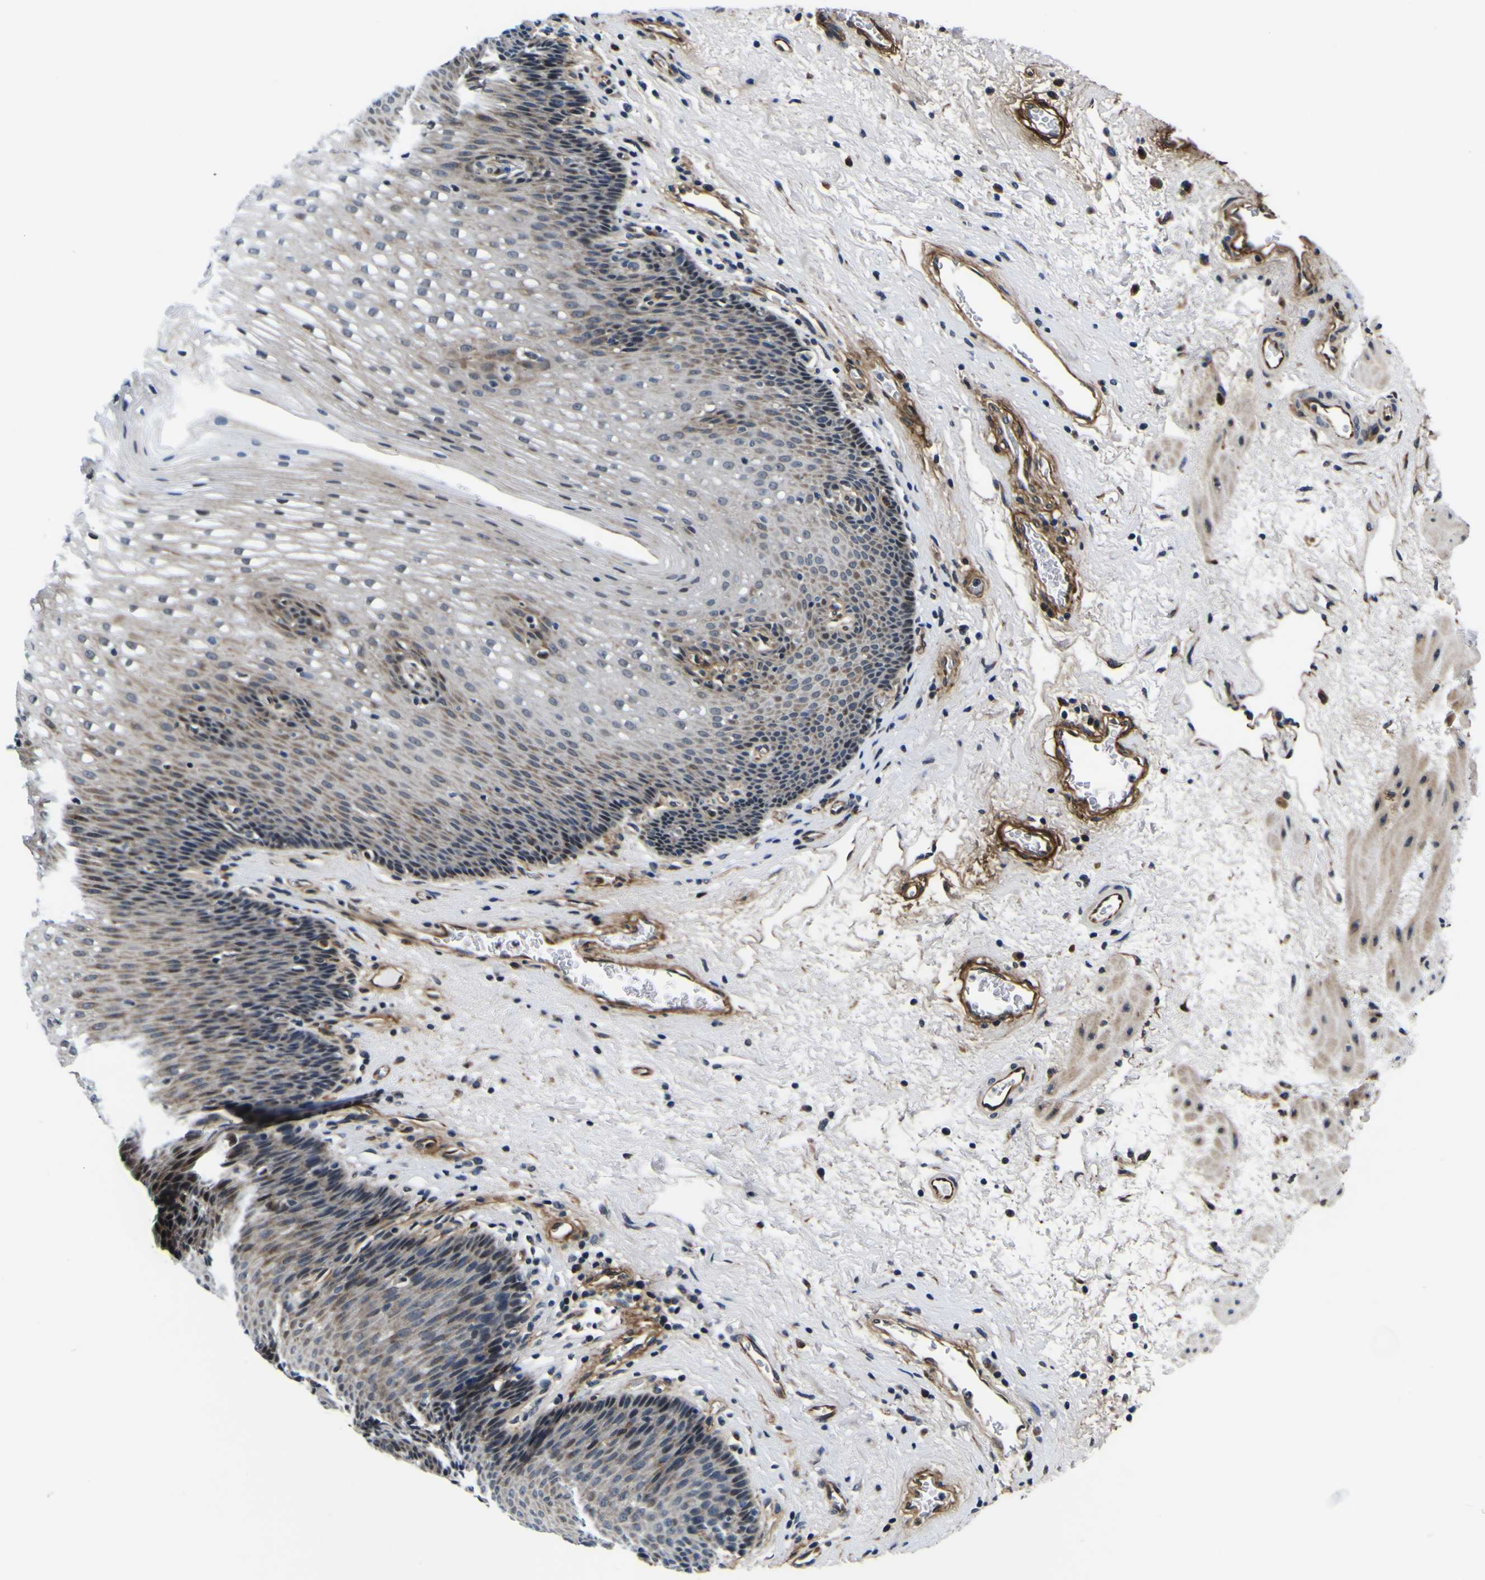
{"staining": {"intensity": "weak", "quantity": "25%-75%", "location": "cytoplasmic/membranous"}, "tissue": "esophagus", "cell_type": "Squamous epithelial cells", "image_type": "normal", "snomed": [{"axis": "morphology", "description": "Normal tissue, NOS"}, {"axis": "topography", "description": "Esophagus"}], "caption": "Esophagus stained with DAB (3,3'-diaminobenzidine) IHC shows low levels of weak cytoplasmic/membranous staining in approximately 25%-75% of squamous epithelial cells.", "gene": "POSTN", "patient": {"sex": "male", "age": 48}}